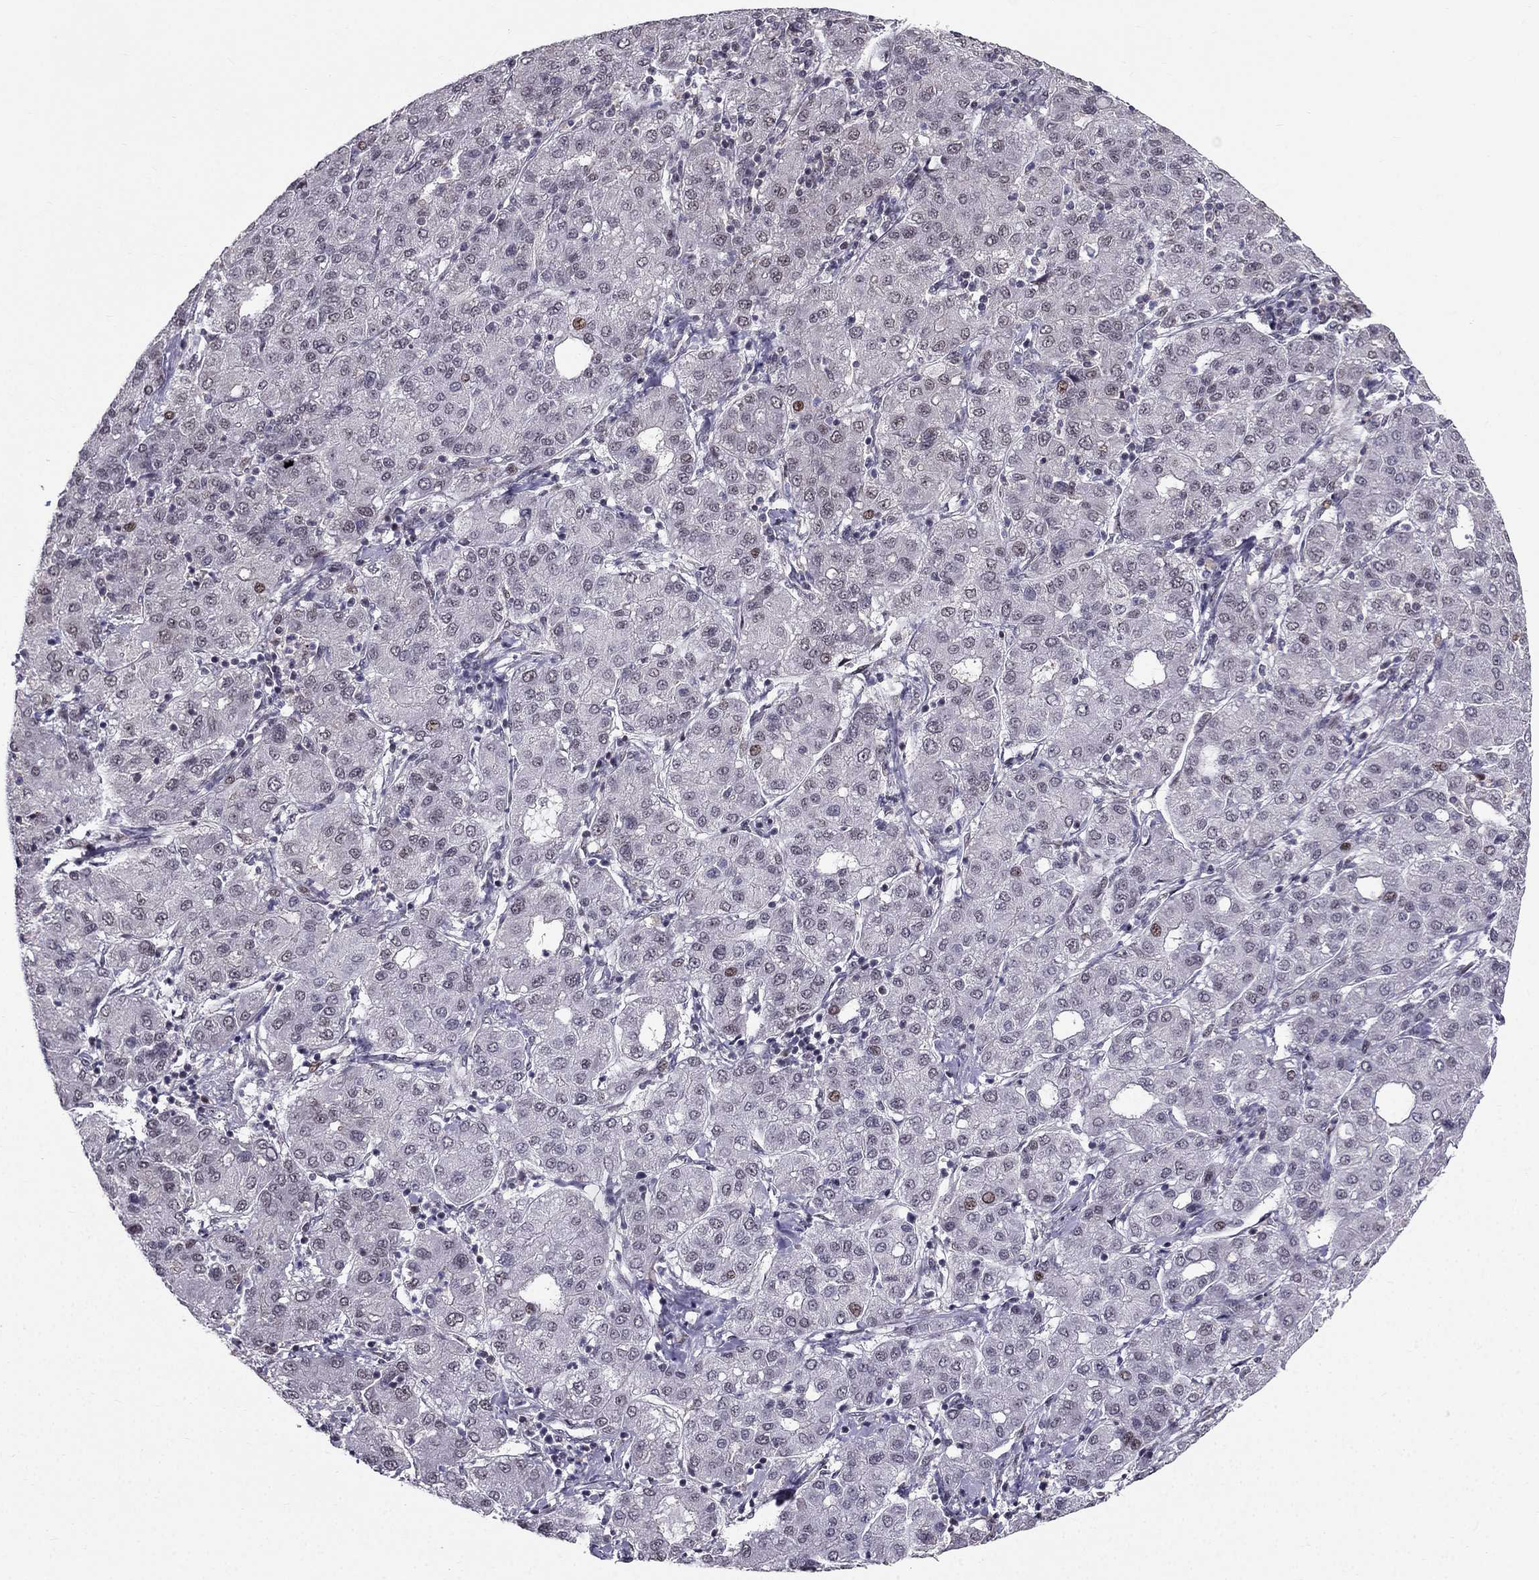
{"staining": {"intensity": "weak", "quantity": "<25%", "location": "nuclear"}, "tissue": "liver cancer", "cell_type": "Tumor cells", "image_type": "cancer", "snomed": [{"axis": "morphology", "description": "Carcinoma, Hepatocellular, NOS"}, {"axis": "topography", "description": "Liver"}], "caption": "Immunohistochemistry image of human hepatocellular carcinoma (liver) stained for a protein (brown), which displays no positivity in tumor cells.", "gene": "RPRD2", "patient": {"sex": "male", "age": 65}}